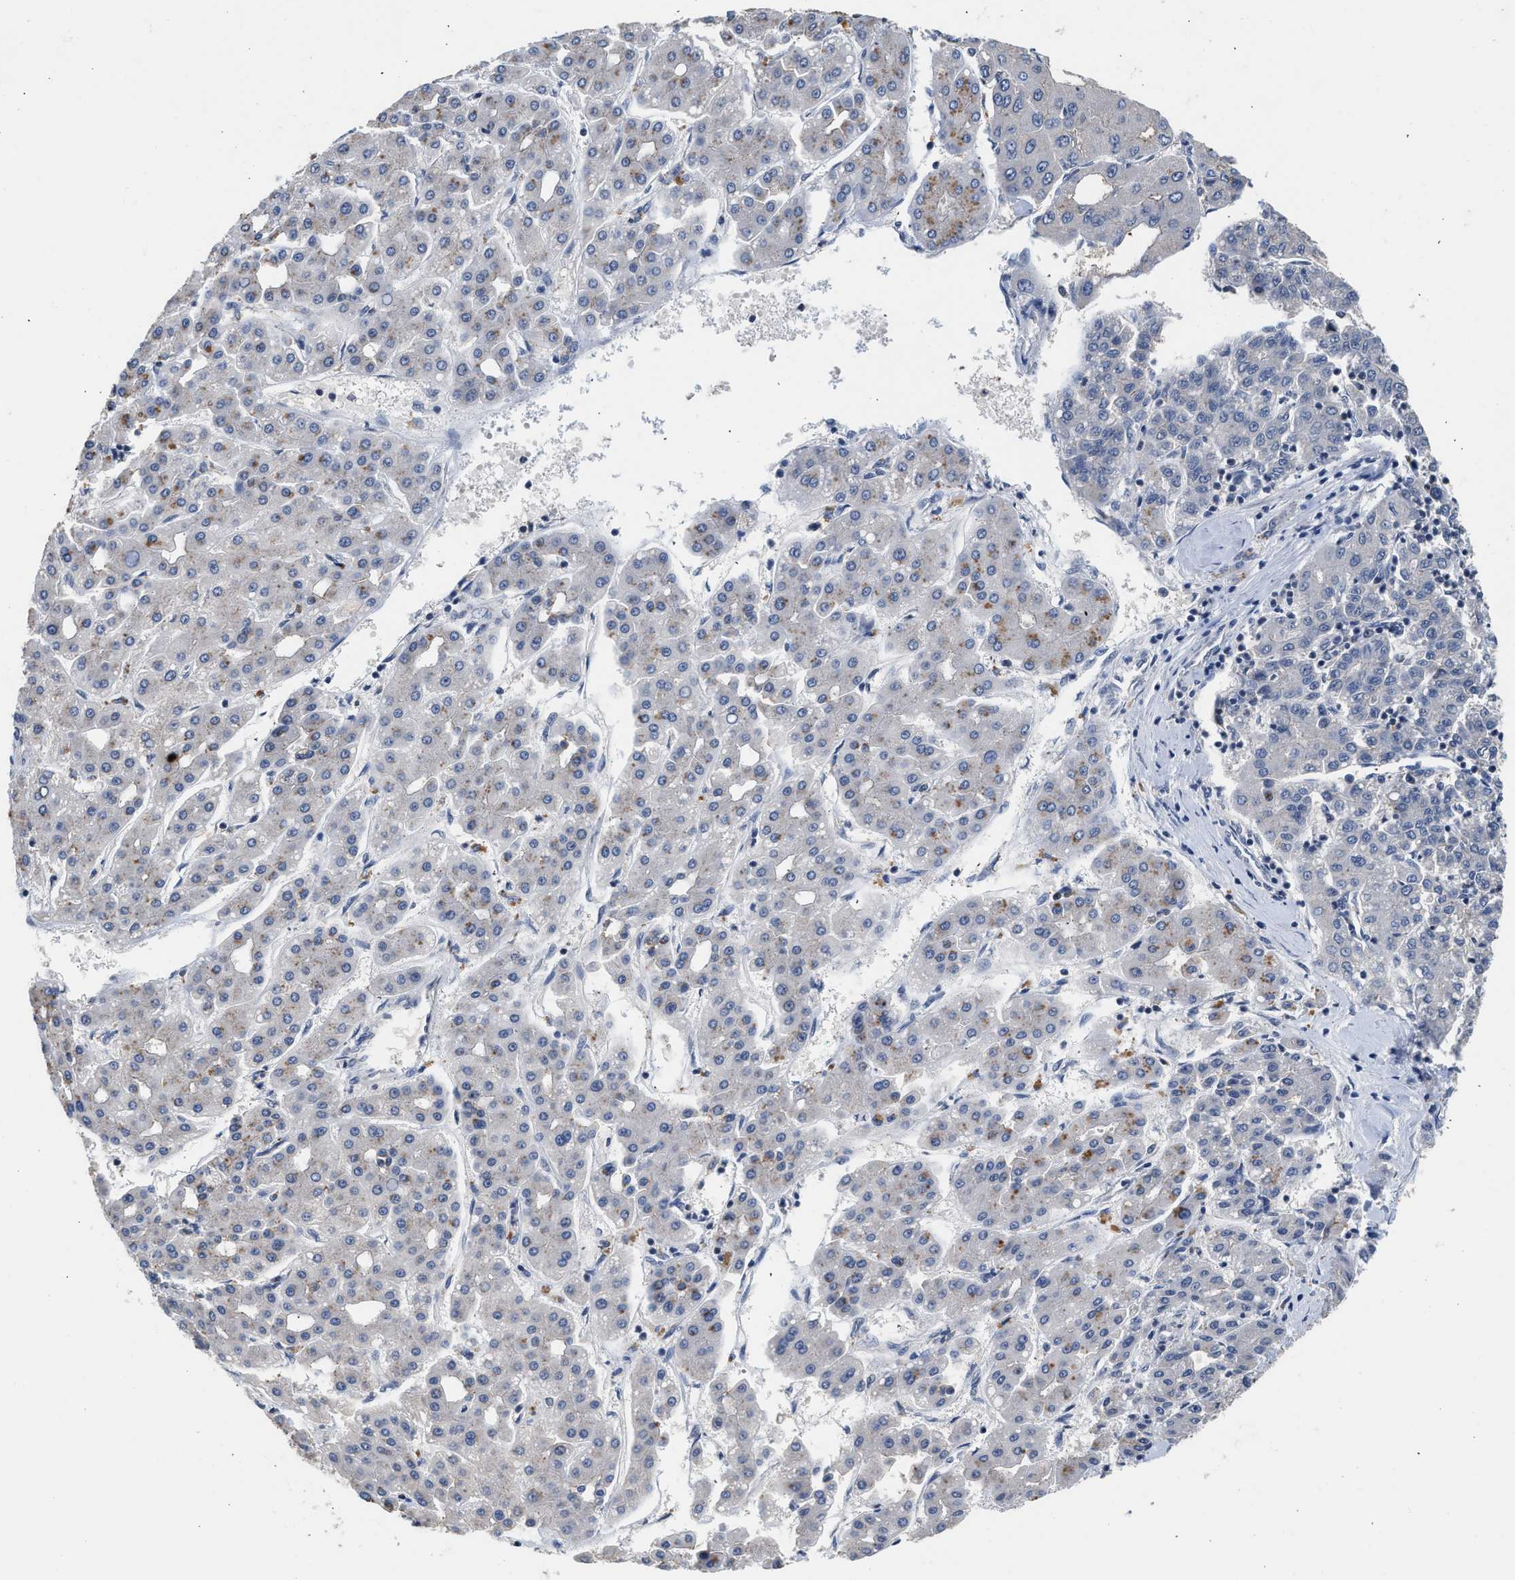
{"staining": {"intensity": "negative", "quantity": "none", "location": "none"}, "tissue": "liver cancer", "cell_type": "Tumor cells", "image_type": "cancer", "snomed": [{"axis": "morphology", "description": "Carcinoma, Hepatocellular, NOS"}, {"axis": "topography", "description": "Liver"}], "caption": "Protein analysis of liver hepatocellular carcinoma demonstrates no significant positivity in tumor cells. (Brightfield microscopy of DAB IHC at high magnification).", "gene": "CSF3R", "patient": {"sex": "male", "age": 65}}